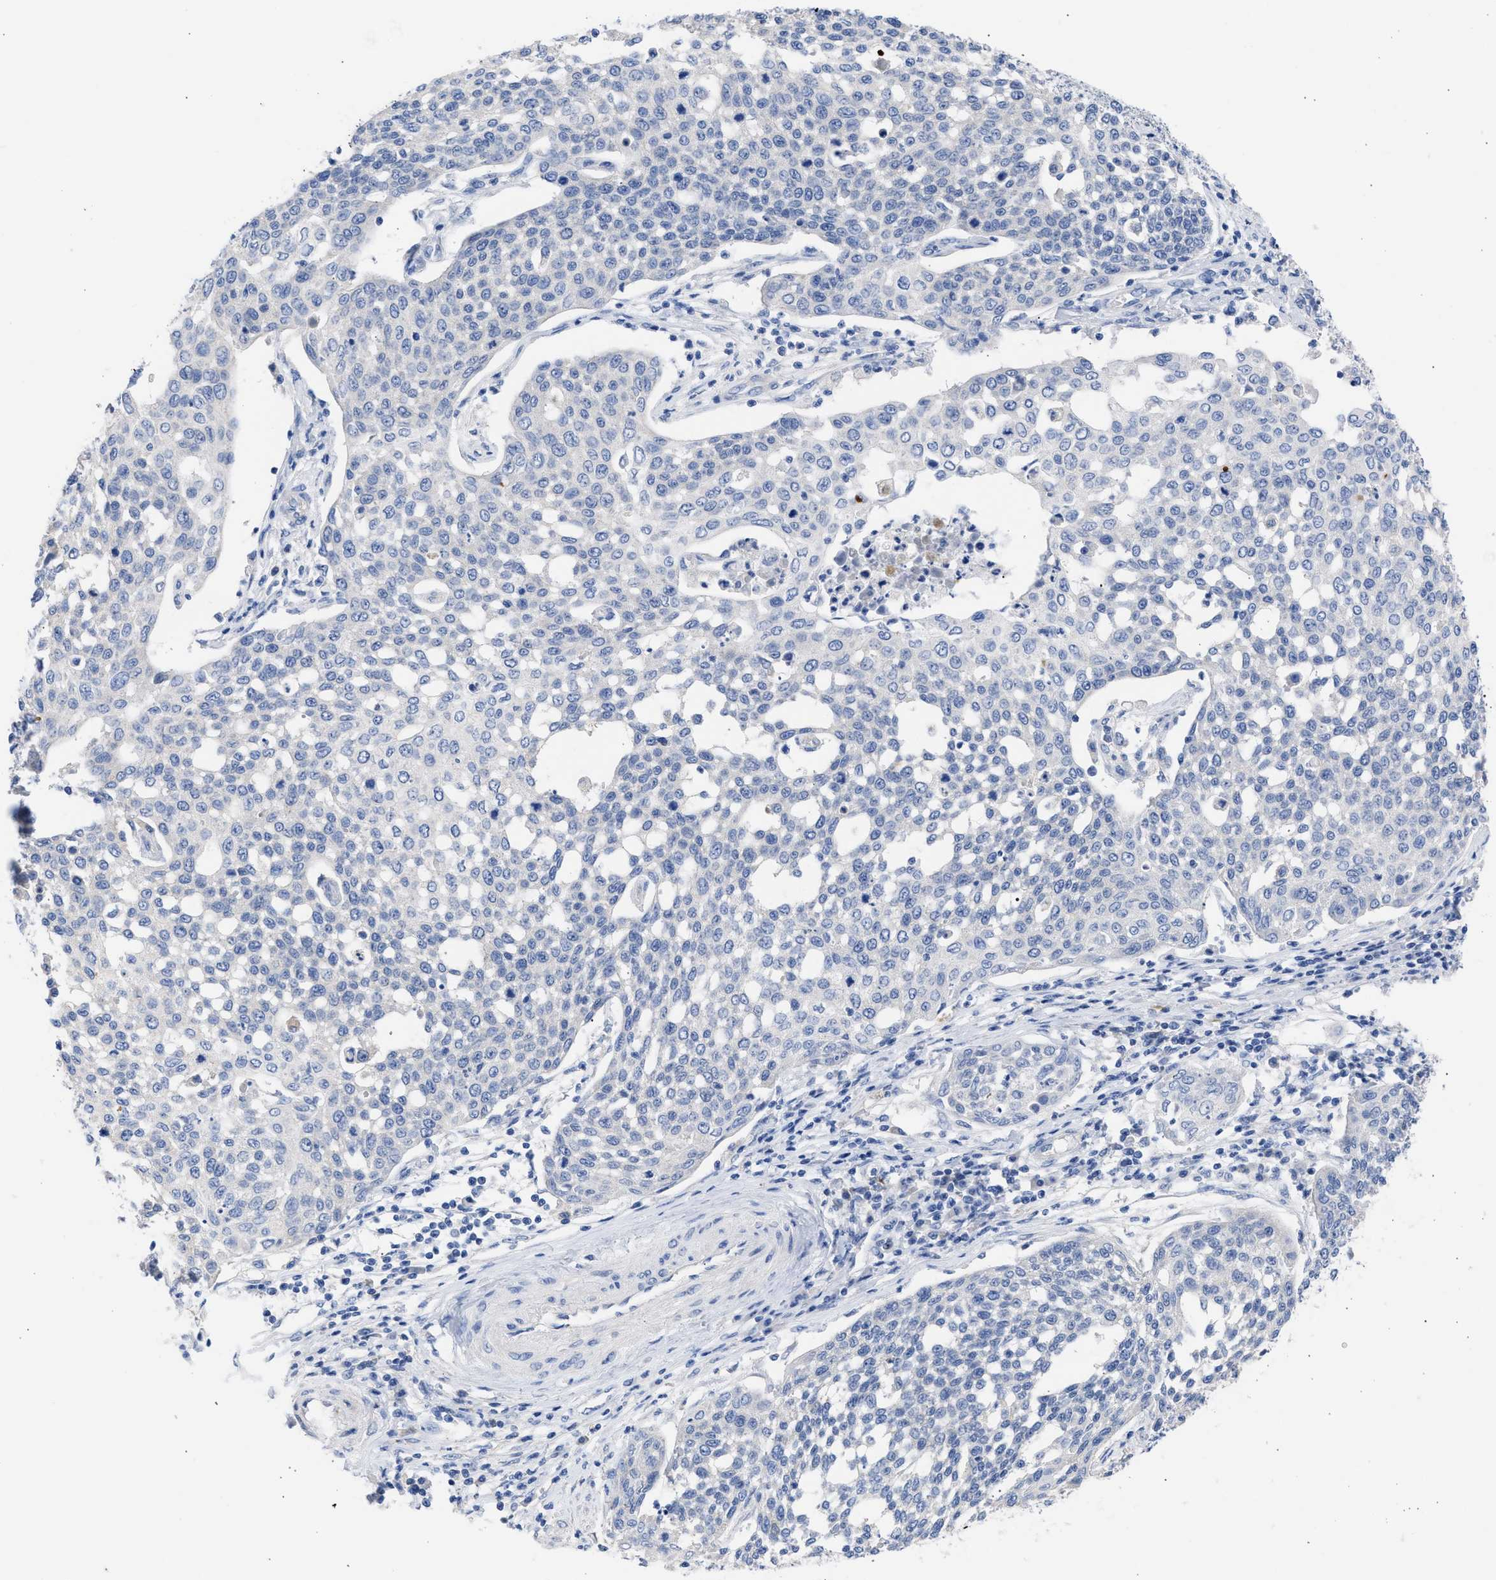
{"staining": {"intensity": "negative", "quantity": "none", "location": "none"}, "tissue": "cervical cancer", "cell_type": "Tumor cells", "image_type": "cancer", "snomed": [{"axis": "morphology", "description": "Squamous cell carcinoma, NOS"}, {"axis": "topography", "description": "Cervix"}], "caption": "High magnification brightfield microscopy of cervical cancer stained with DAB (3,3'-diaminobenzidine) (brown) and counterstained with hematoxylin (blue): tumor cells show no significant staining.", "gene": "RSPH1", "patient": {"sex": "female", "age": 34}}